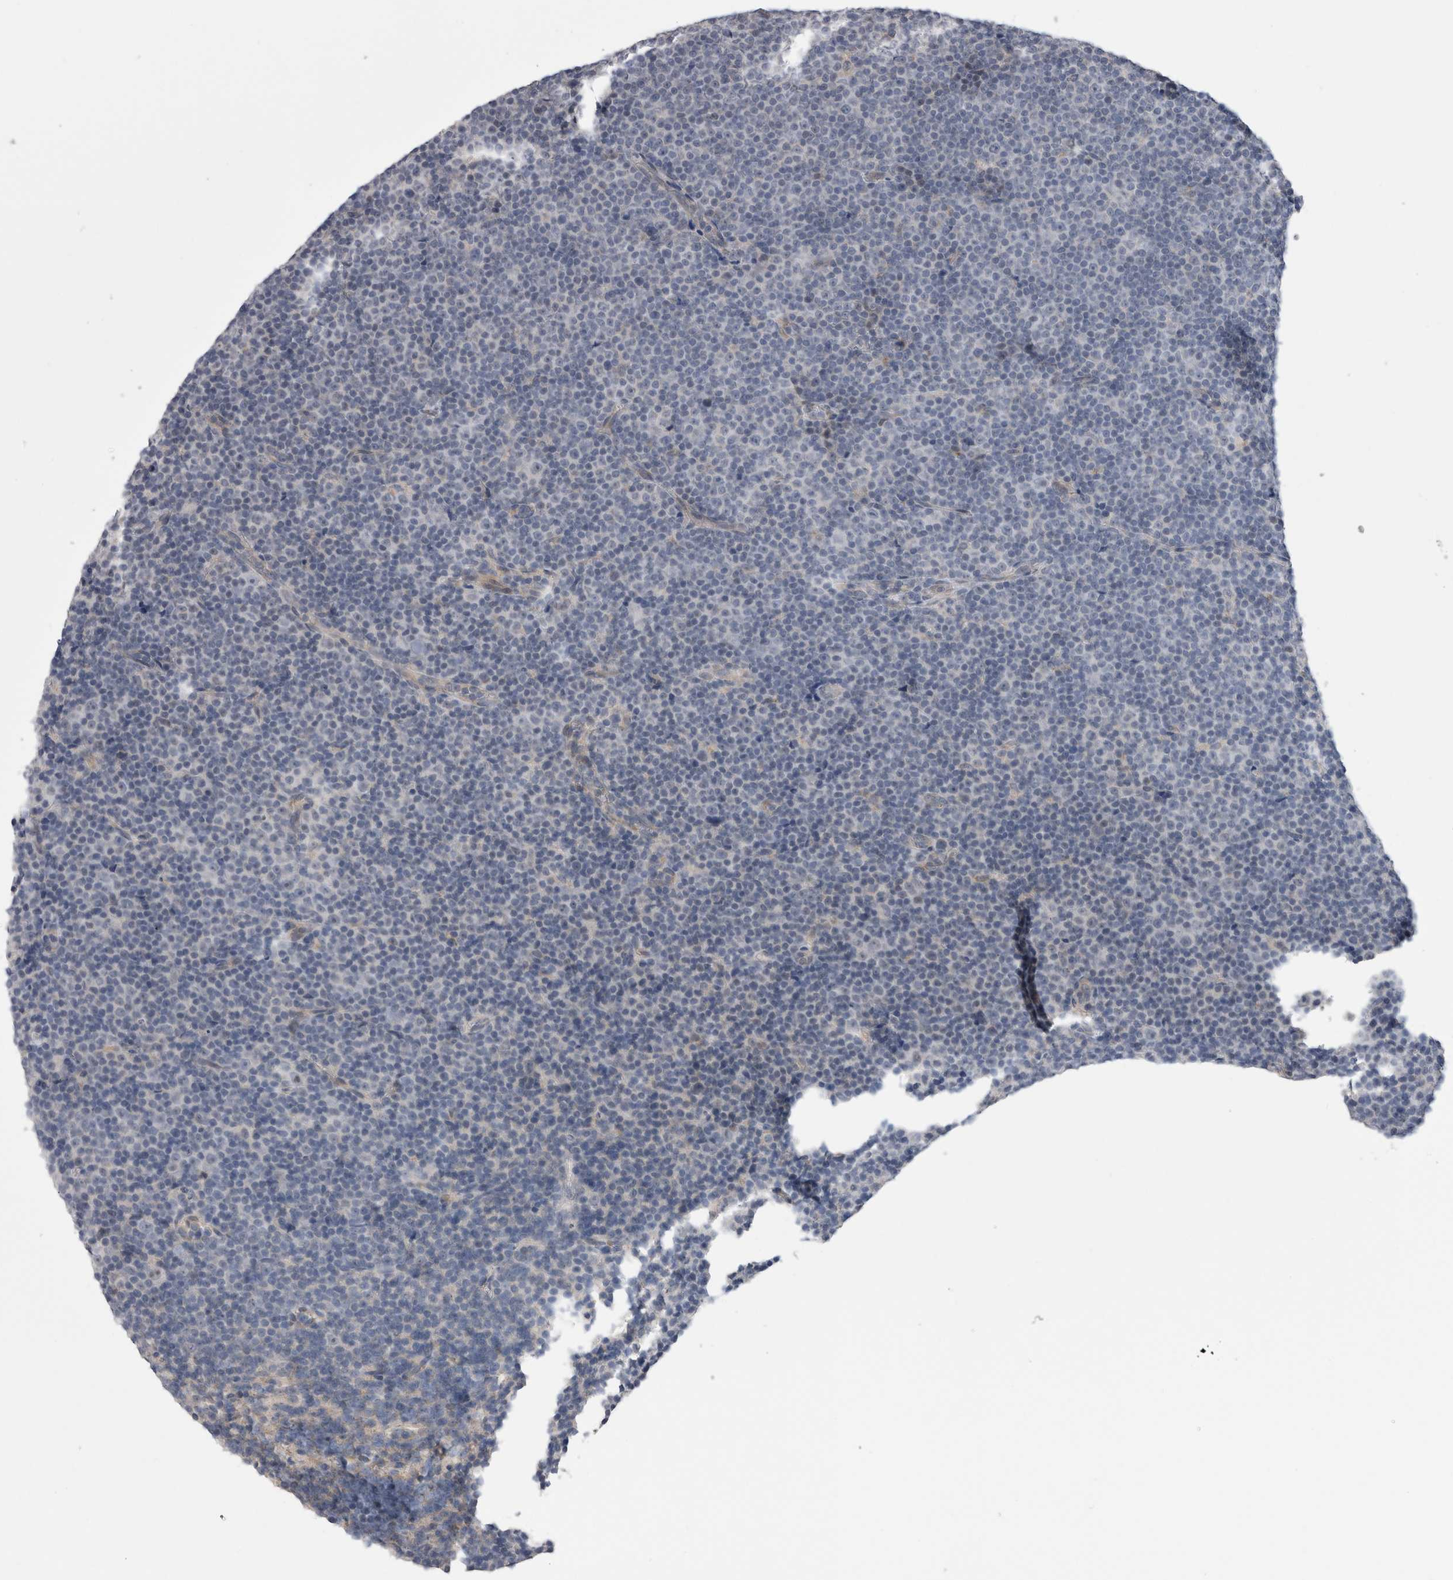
{"staining": {"intensity": "negative", "quantity": "none", "location": "none"}, "tissue": "lymphoma", "cell_type": "Tumor cells", "image_type": "cancer", "snomed": [{"axis": "morphology", "description": "Malignant lymphoma, non-Hodgkin's type, Low grade"}, {"axis": "topography", "description": "Lymph node"}], "caption": "The histopathology image reveals no significant expression in tumor cells of low-grade malignant lymphoma, non-Hodgkin's type.", "gene": "ARHGAP29", "patient": {"sex": "female", "age": 67}}